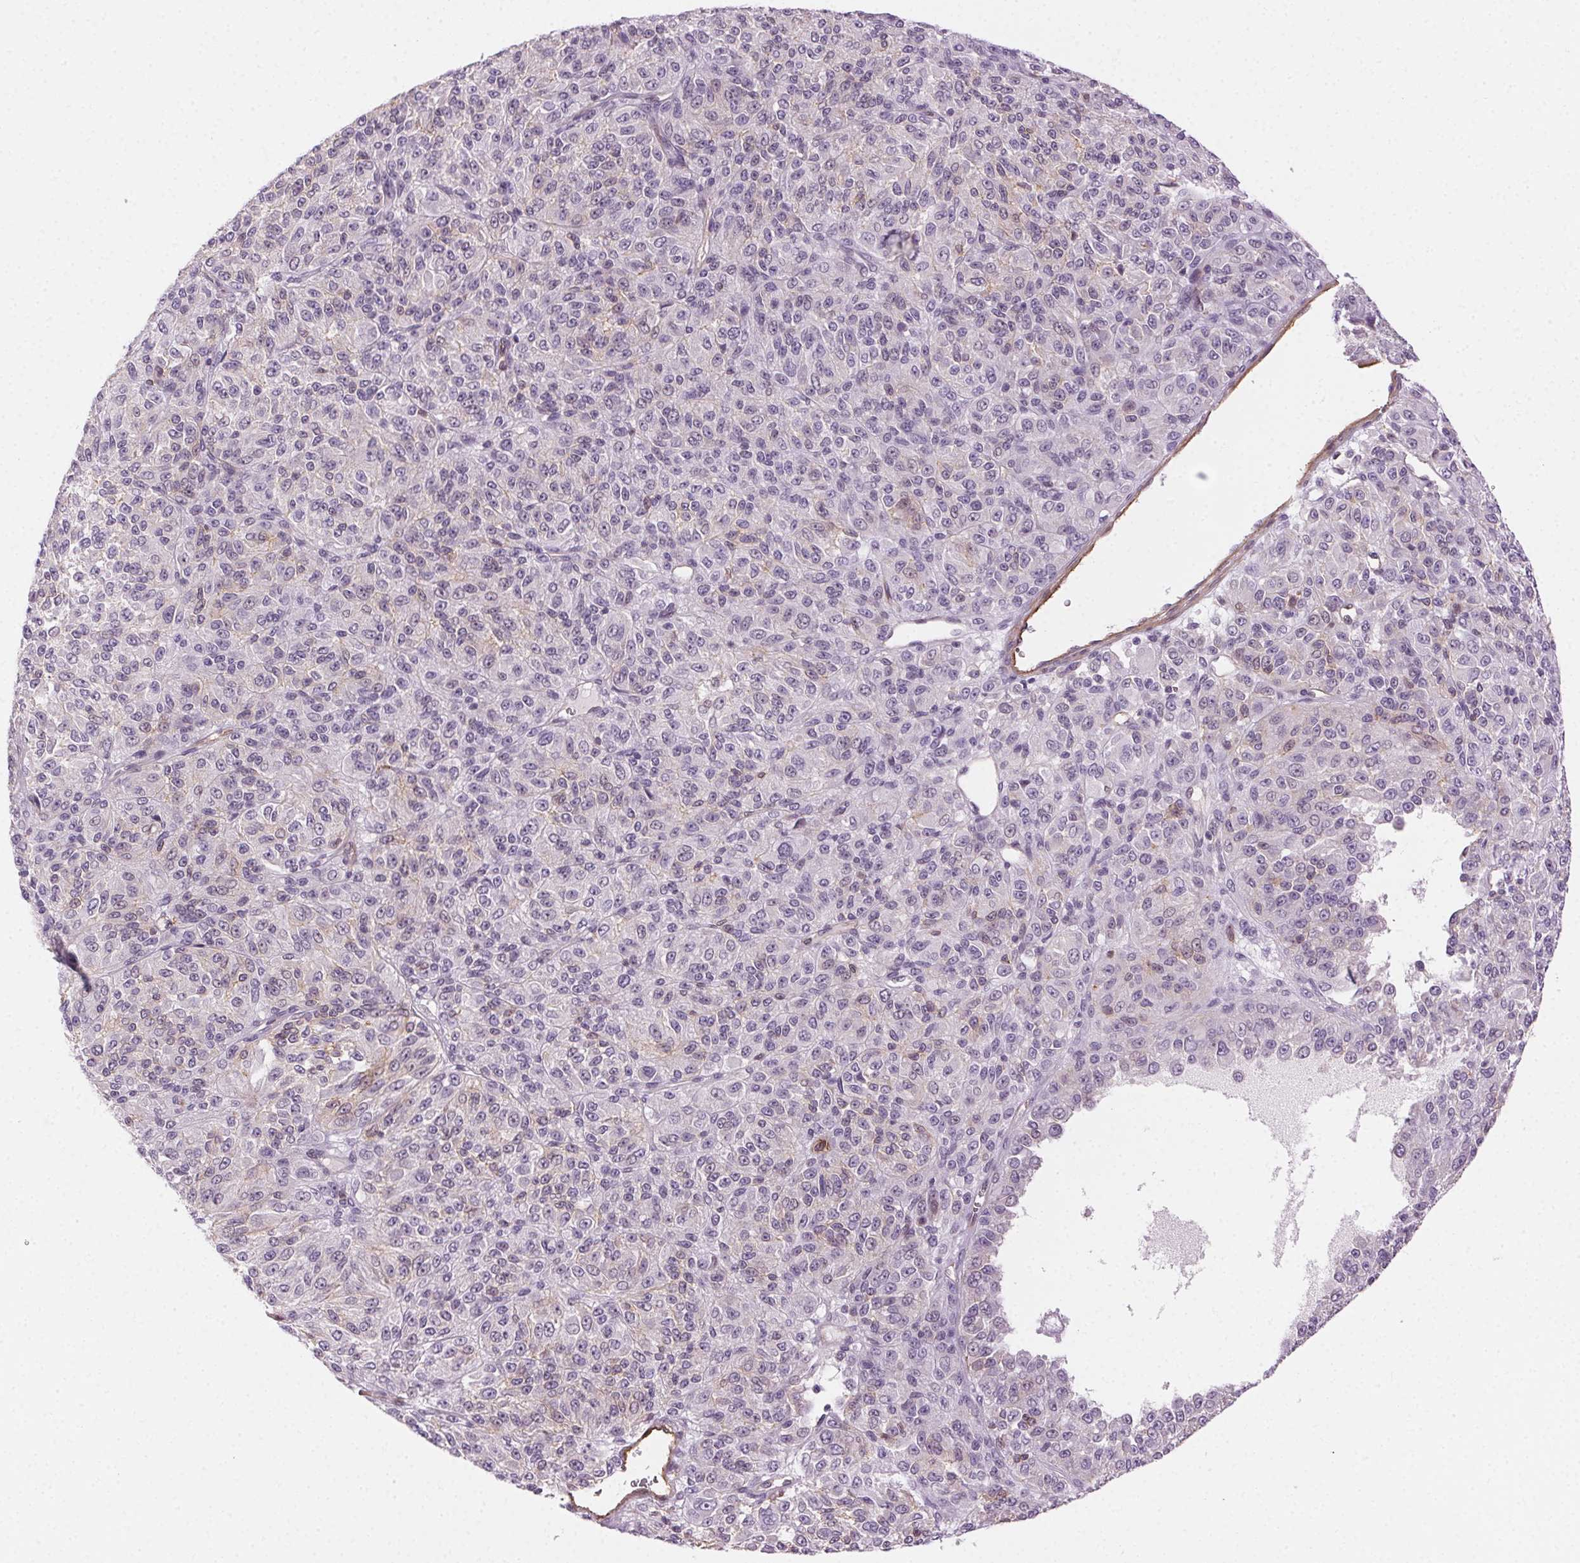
{"staining": {"intensity": "negative", "quantity": "none", "location": "none"}, "tissue": "melanoma", "cell_type": "Tumor cells", "image_type": "cancer", "snomed": [{"axis": "morphology", "description": "Malignant melanoma, Metastatic site"}, {"axis": "topography", "description": "Brain"}], "caption": "An immunohistochemistry image of melanoma is shown. There is no staining in tumor cells of melanoma.", "gene": "AIF1L", "patient": {"sex": "female", "age": 56}}